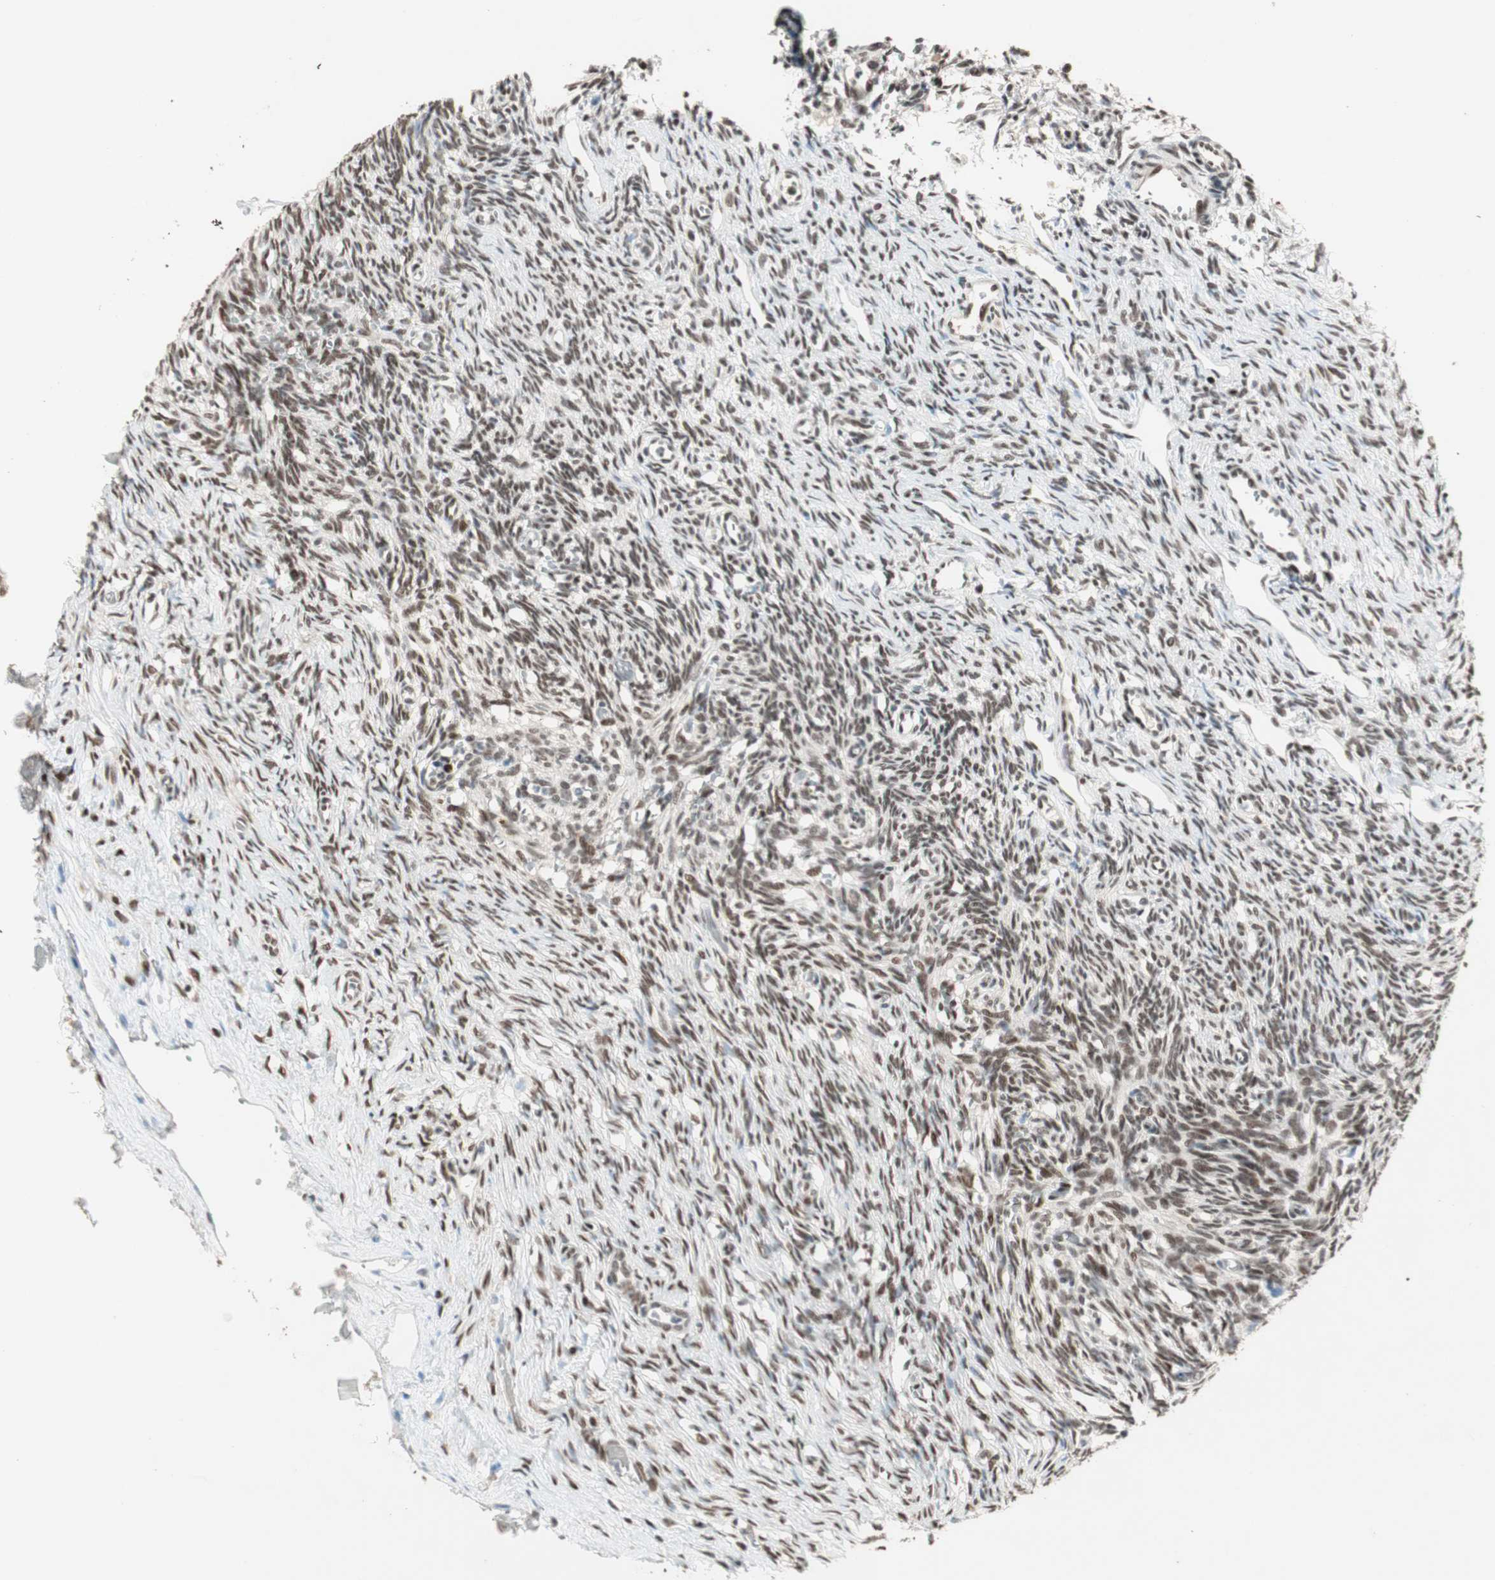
{"staining": {"intensity": "moderate", "quantity": ">75%", "location": "nuclear"}, "tissue": "ovary", "cell_type": "Follicle cells", "image_type": "normal", "snomed": [{"axis": "morphology", "description": "Normal tissue, NOS"}, {"axis": "topography", "description": "Ovary"}], "caption": "Immunohistochemical staining of unremarkable ovary shows moderate nuclear protein positivity in approximately >75% of follicle cells.", "gene": "MDC1", "patient": {"sex": "female", "age": 33}}